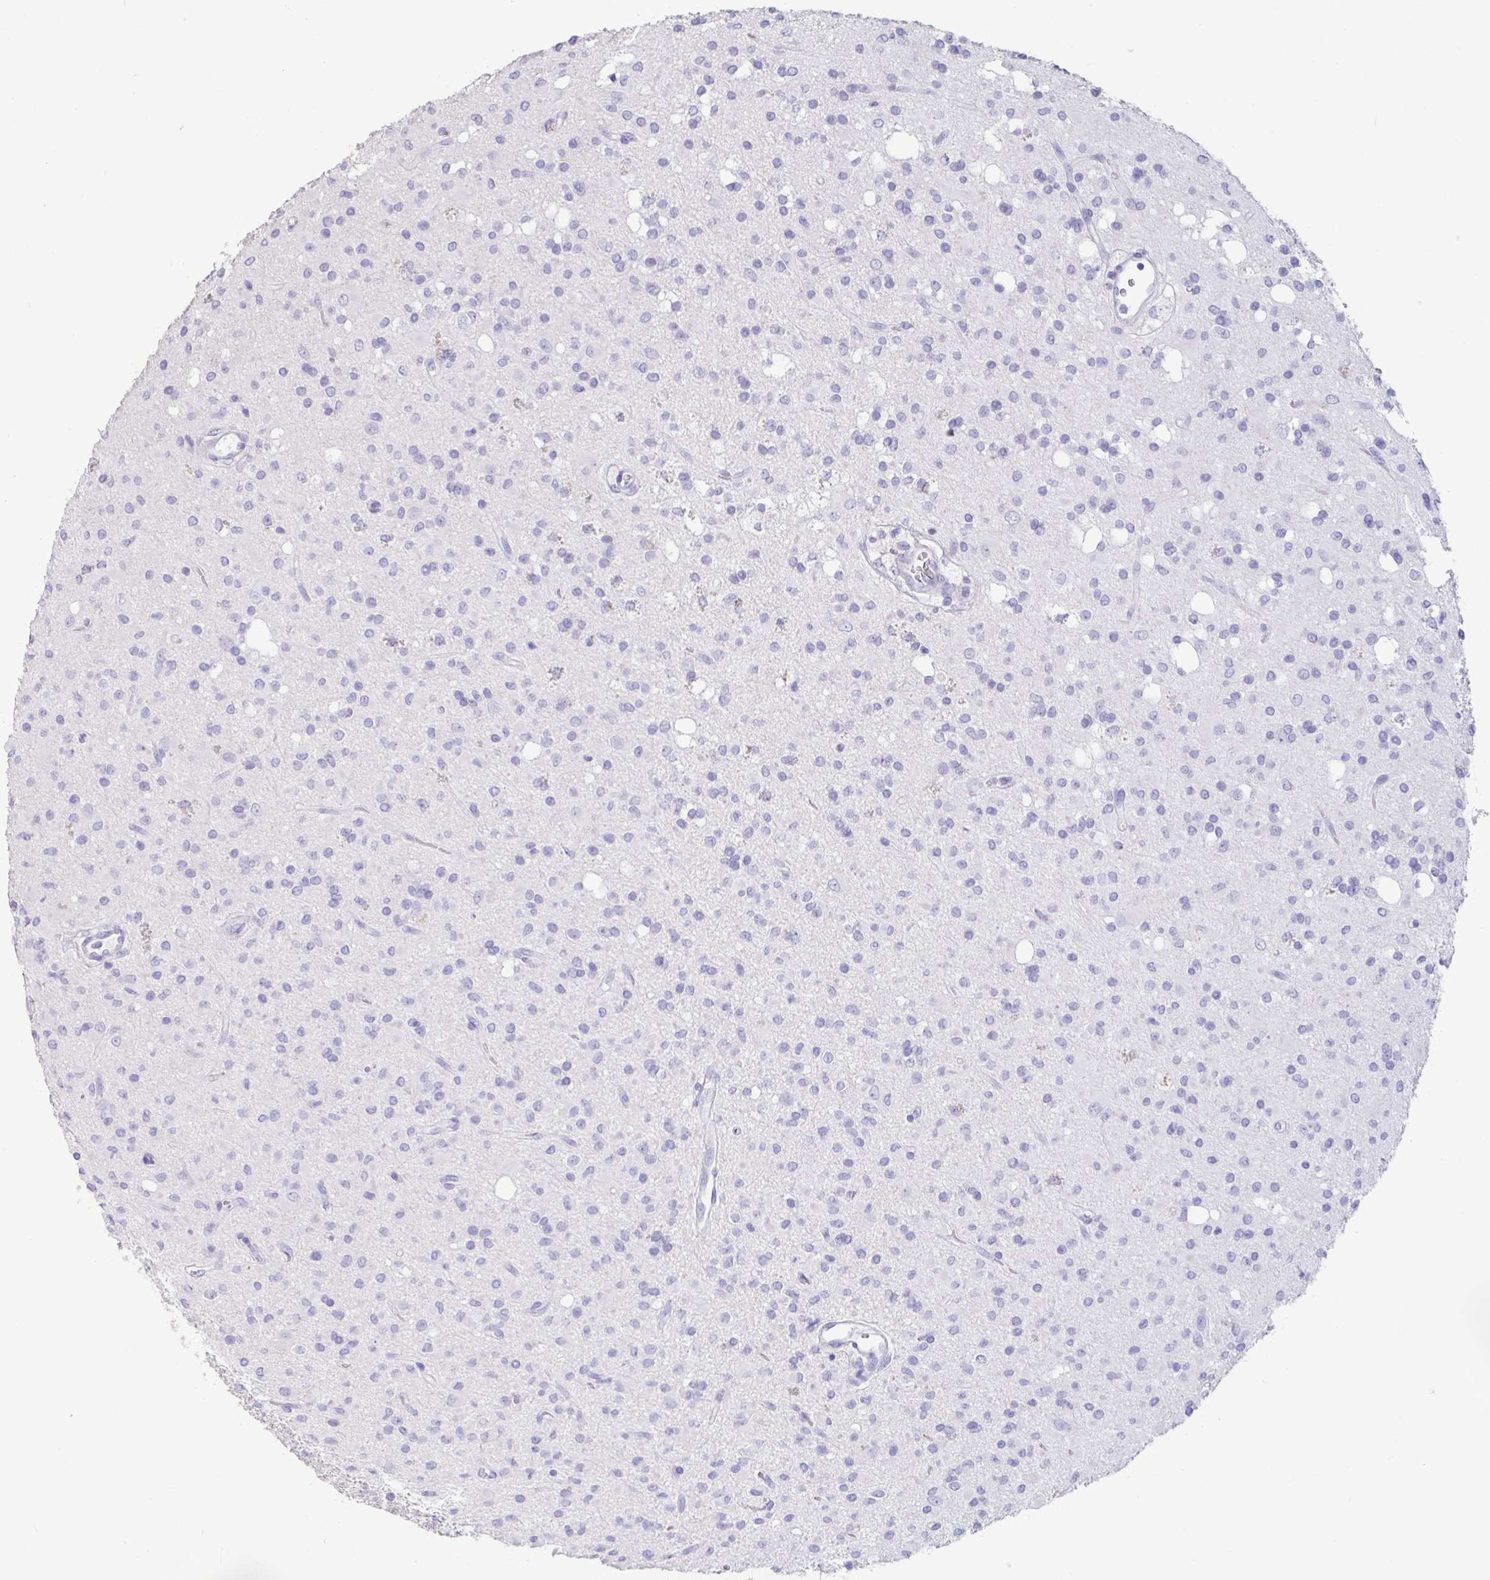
{"staining": {"intensity": "negative", "quantity": "none", "location": "none"}, "tissue": "glioma", "cell_type": "Tumor cells", "image_type": "cancer", "snomed": [{"axis": "morphology", "description": "Glioma, malignant, Low grade"}, {"axis": "topography", "description": "Brain"}], "caption": "An IHC image of low-grade glioma (malignant) is shown. There is no staining in tumor cells of low-grade glioma (malignant).", "gene": "TNNC1", "patient": {"sex": "female", "age": 33}}